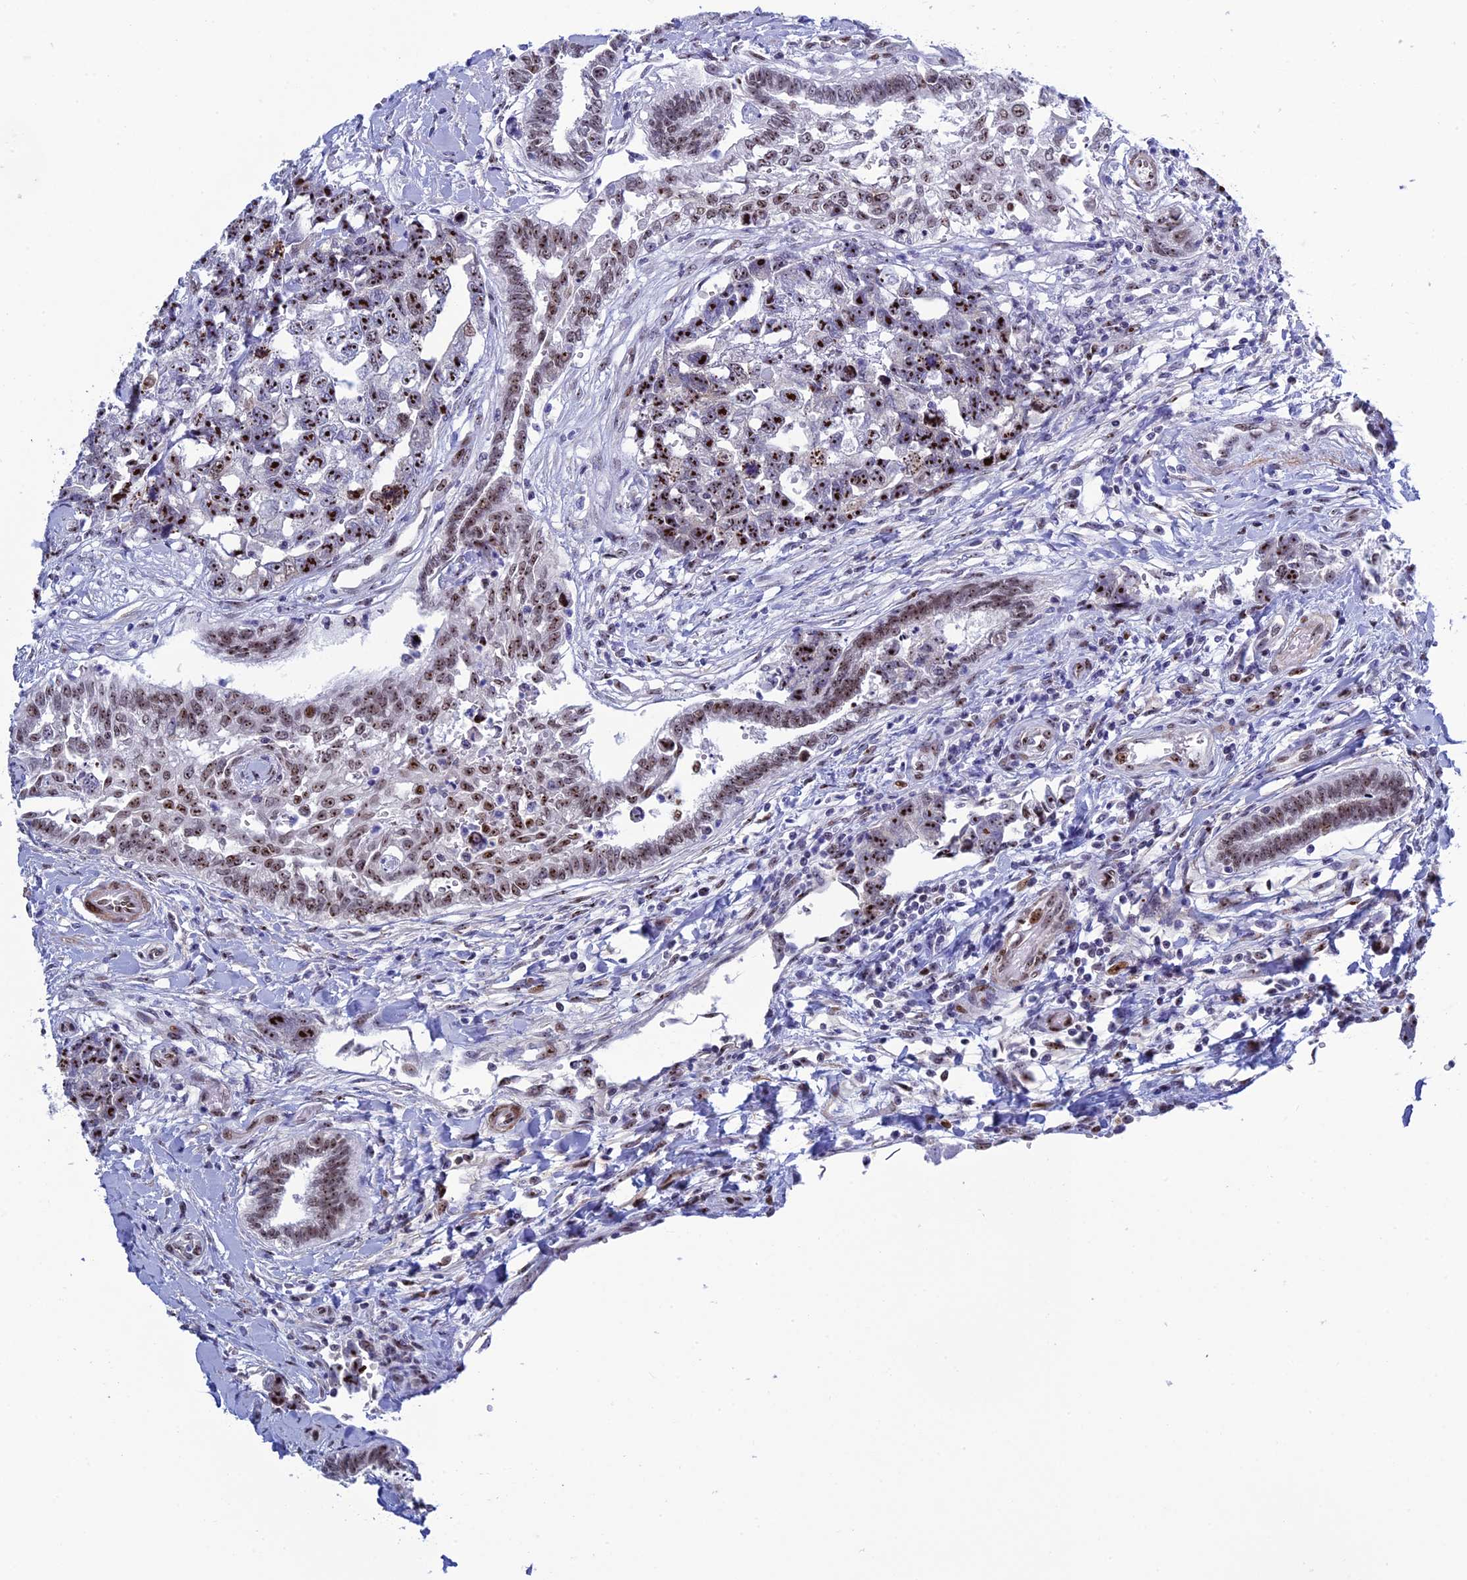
{"staining": {"intensity": "strong", "quantity": ">75%", "location": "nuclear"}, "tissue": "testis cancer", "cell_type": "Tumor cells", "image_type": "cancer", "snomed": [{"axis": "morphology", "description": "Carcinoma, Embryonal, NOS"}, {"axis": "topography", "description": "Testis"}], "caption": "Immunohistochemistry (DAB (3,3'-diaminobenzidine)) staining of embryonal carcinoma (testis) exhibits strong nuclear protein staining in approximately >75% of tumor cells.", "gene": "CCDC86", "patient": {"sex": "male", "age": 31}}